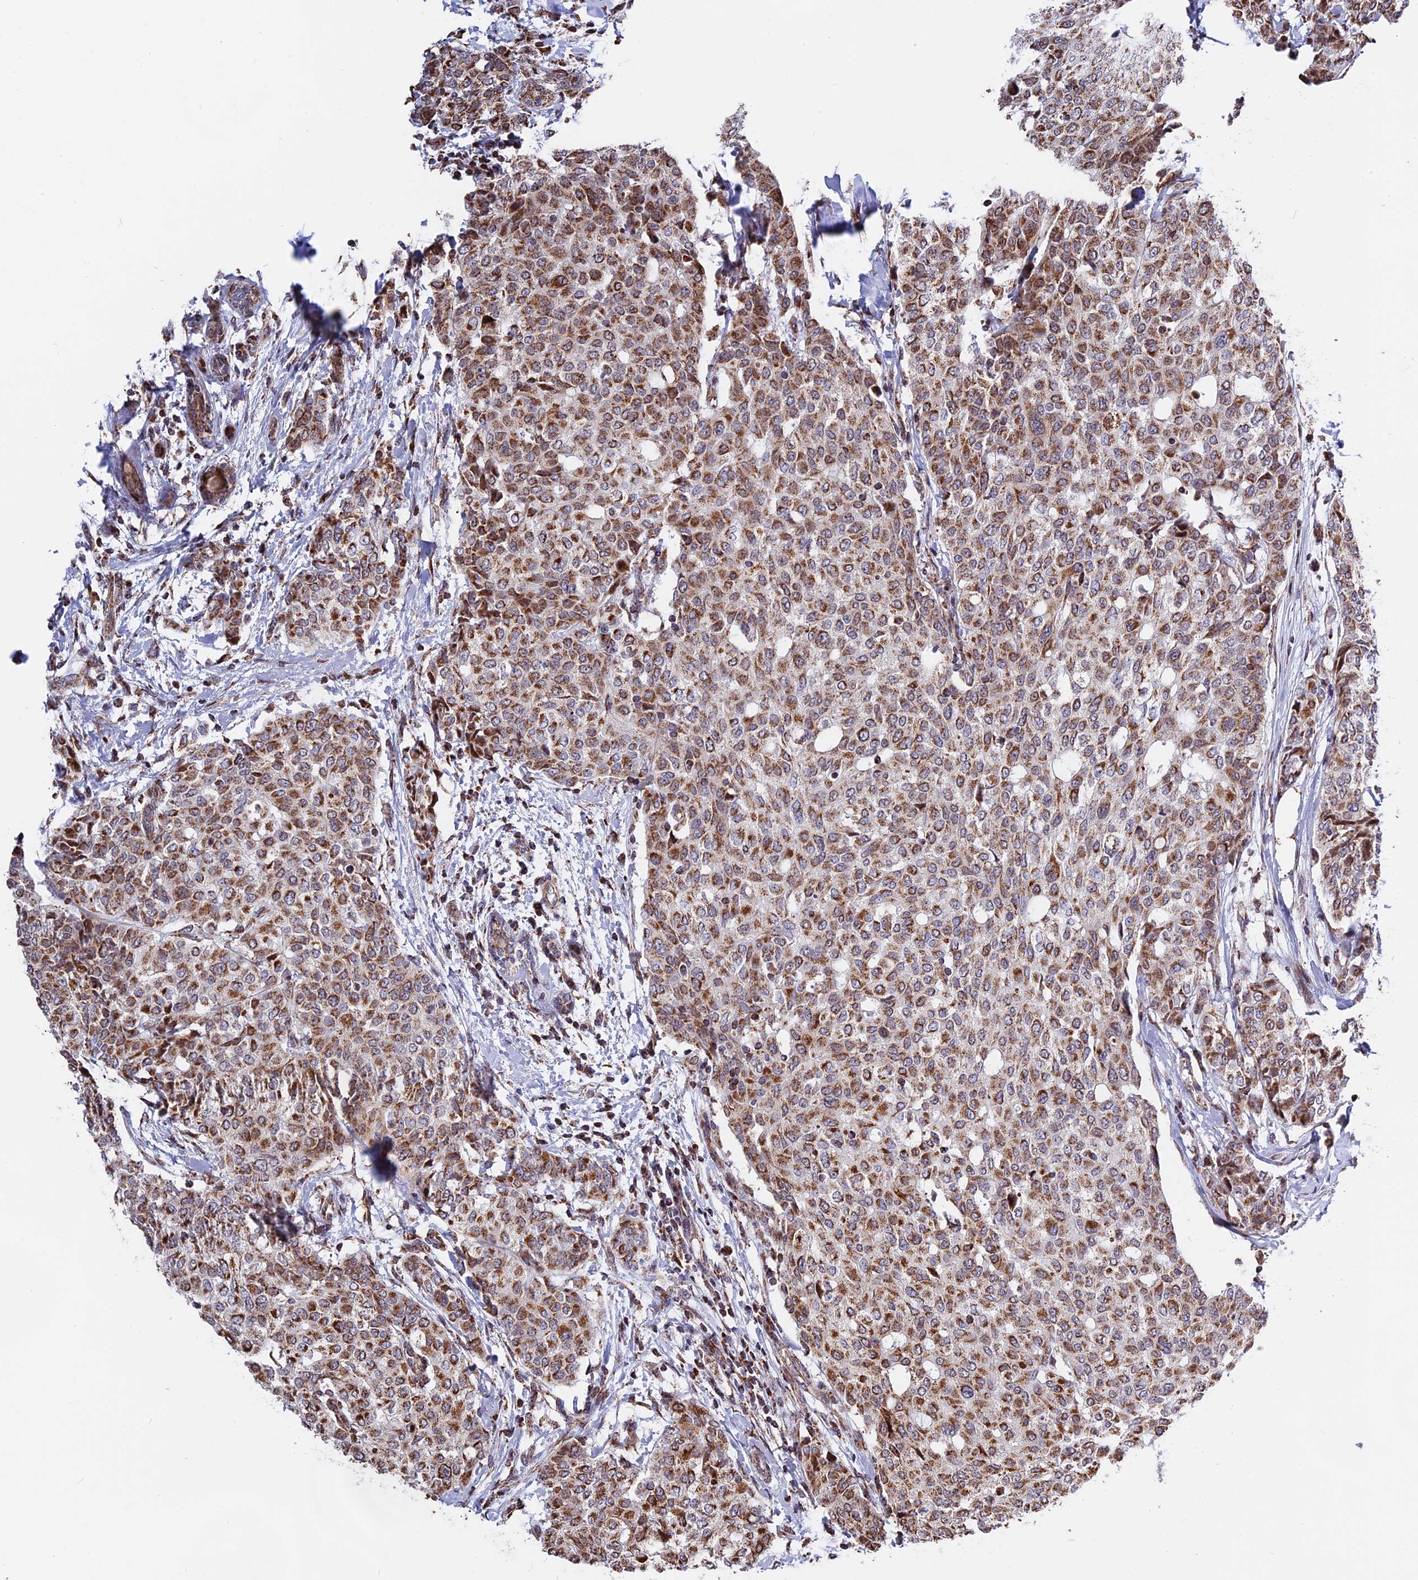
{"staining": {"intensity": "strong", "quantity": ">75%", "location": "cytoplasmic/membranous"}, "tissue": "breast cancer", "cell_type": "Tumor cells", "image_type": "cancer", "snomed": [{"axis": "morphology", "description": "Lobular carcinoma"}, {"axis": "topography", "description": "Breast"}], "caption": "High-power microscopy captured an immunohistochemistry (IHC) micrograph of breast cancer, revealing strong cytoplasmic/membranous staining in about >75% of tumor cells. The protein of interest is stained brown, and the nuclei are stained in blue (DAB IHC with brightfield microscopy, high magnification).", "gene": "FAM174C", "patient": {"sex": "female", "age": 51}}